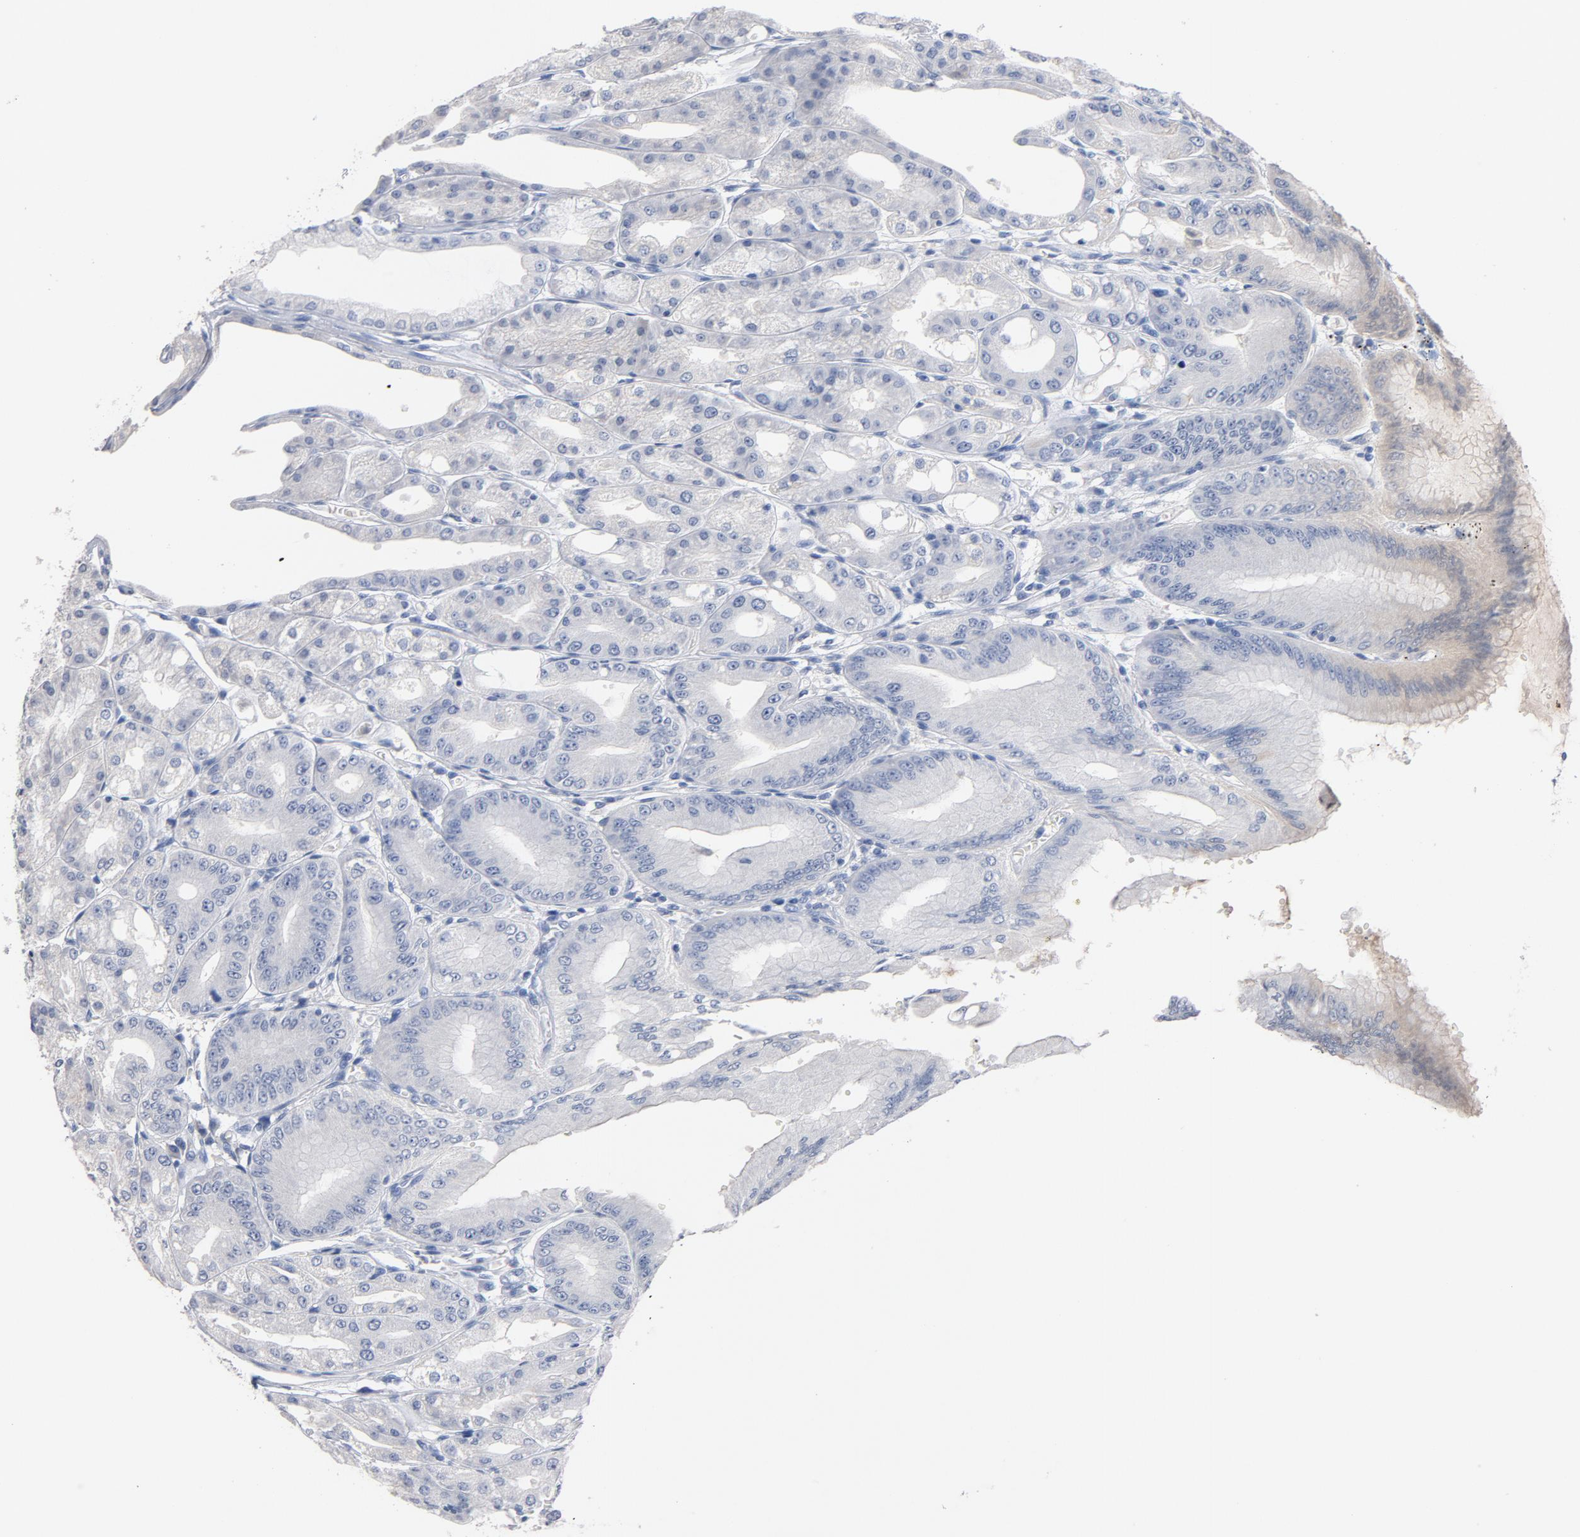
{"staining": {"intensity": "weak", "quantity": "<25%", "location": "cytoplasmic/membranous"}, "tissue": "stomach", "cell_type": "Glandular cells", "image_type": "normal", "snomed": [{"axis": "morphology", "description": "Normal tissue, NOS"}, {"axis": "topography", "description": "Stomach, lower"}], "caption": "Immunohistochemical staining of unremarkable stomach displays no significant expression in glandular cells. (DAB immunohistochemistry with hematoxylin counter stain).", "gene": "ZCCHC13", "patient": {"sex": "male", "age": 71}}